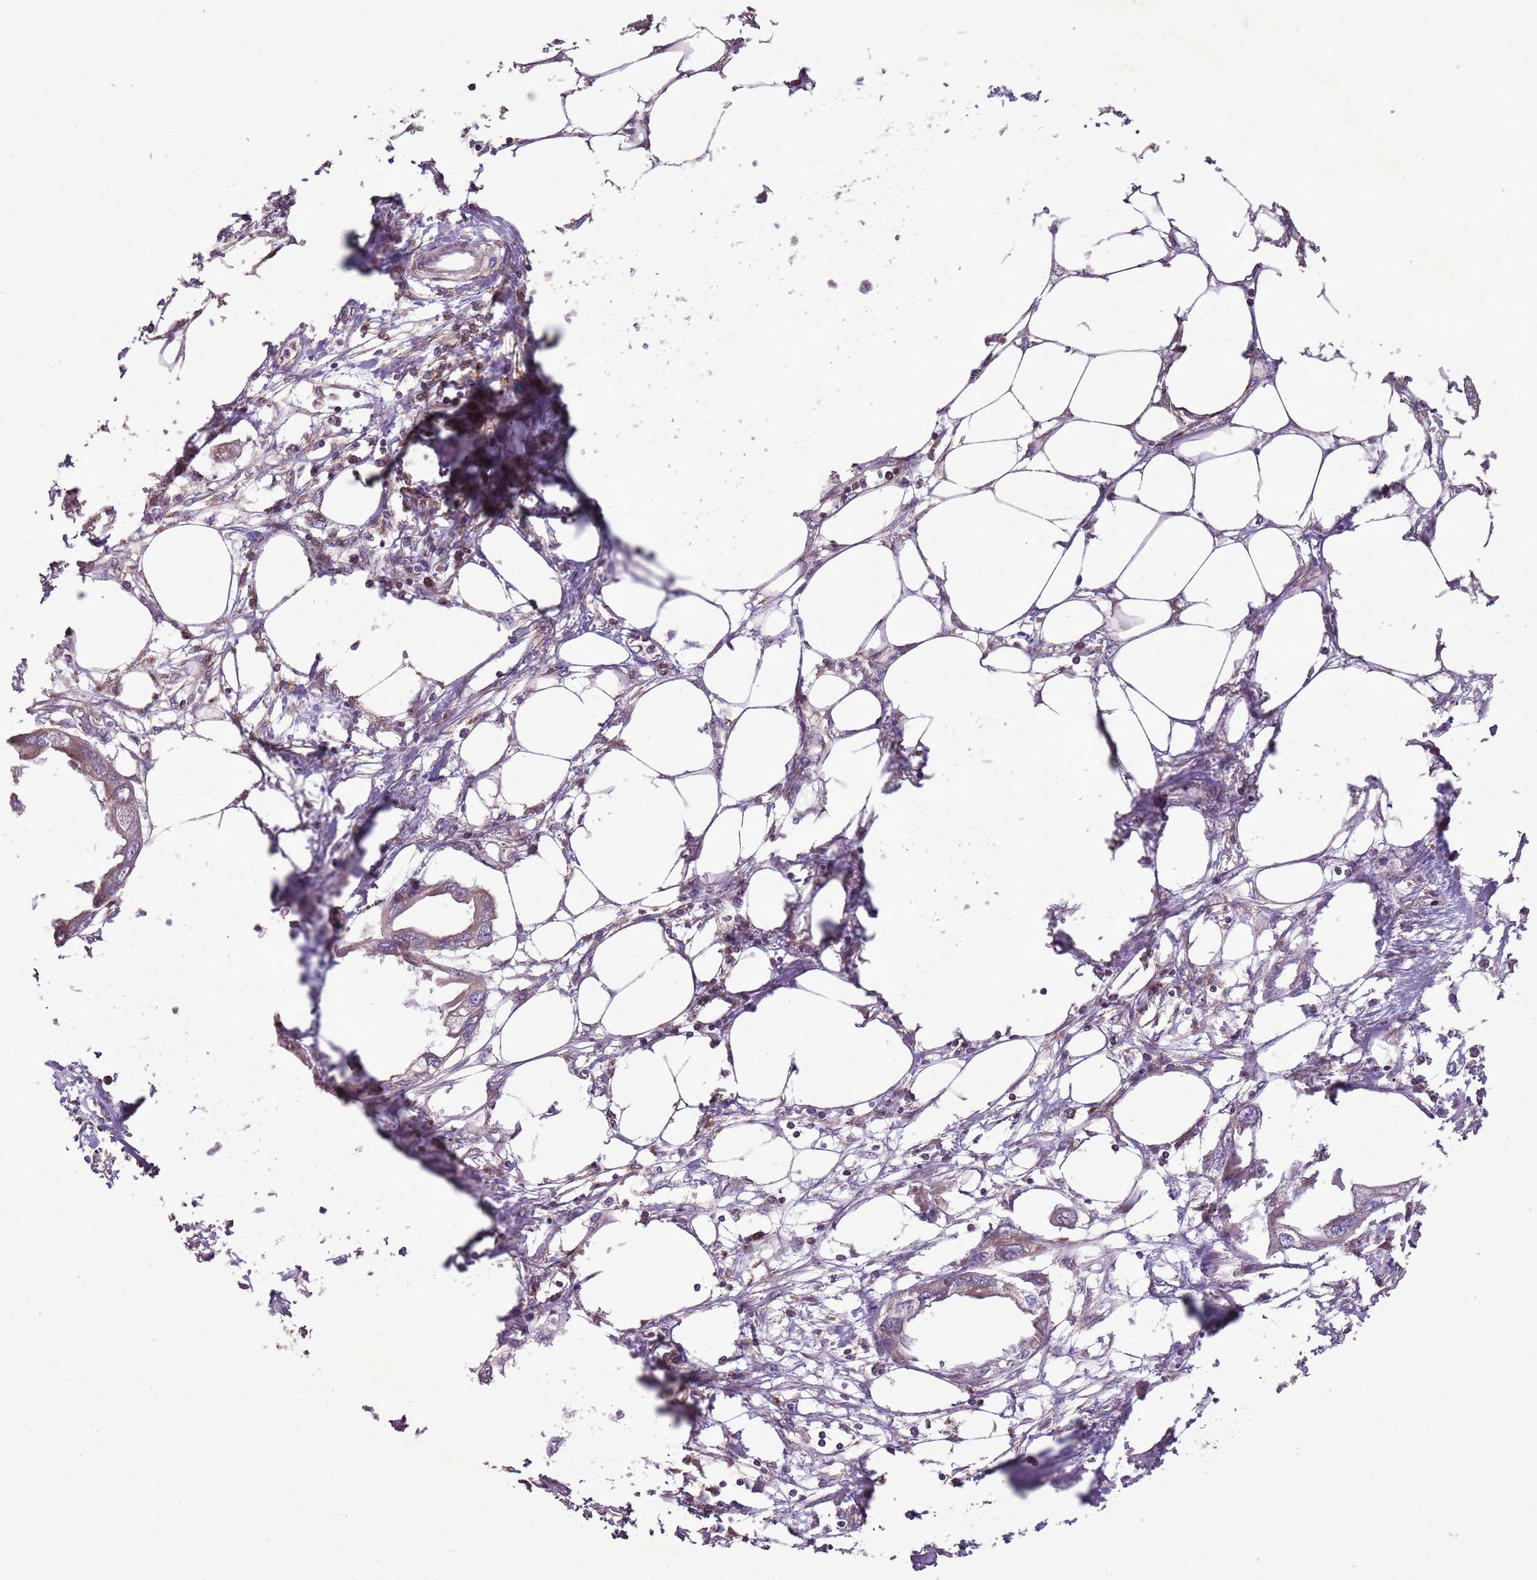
{"staining": {"intensity": "weak", "quantity": "25%-75%", "location": "cytoplasmic/membranous"}, "tissue": "endometrial cancer", "cell_type": "Tumor cells", "image_type": "cancer", "snomed": [{"axis": "morphology", "description": "Adenocarcinoma, NOS"}, {"axis": "morphology", "description": "Adenocarcinoma, metastatic, NOS"}, {"axis": "topography", "description": "Adipose tissue"}, {"axis": "topography", "description": "Endometrium"}], "caption": "Immunohistochemistry (IHC) of human endometrial cancer shows low levels of weak cytoplasmic/membranous expression in about 25%-75% of tumor cells.", "gene": "ANKRD24", "patient": {"sex": "female", "age": 67}}